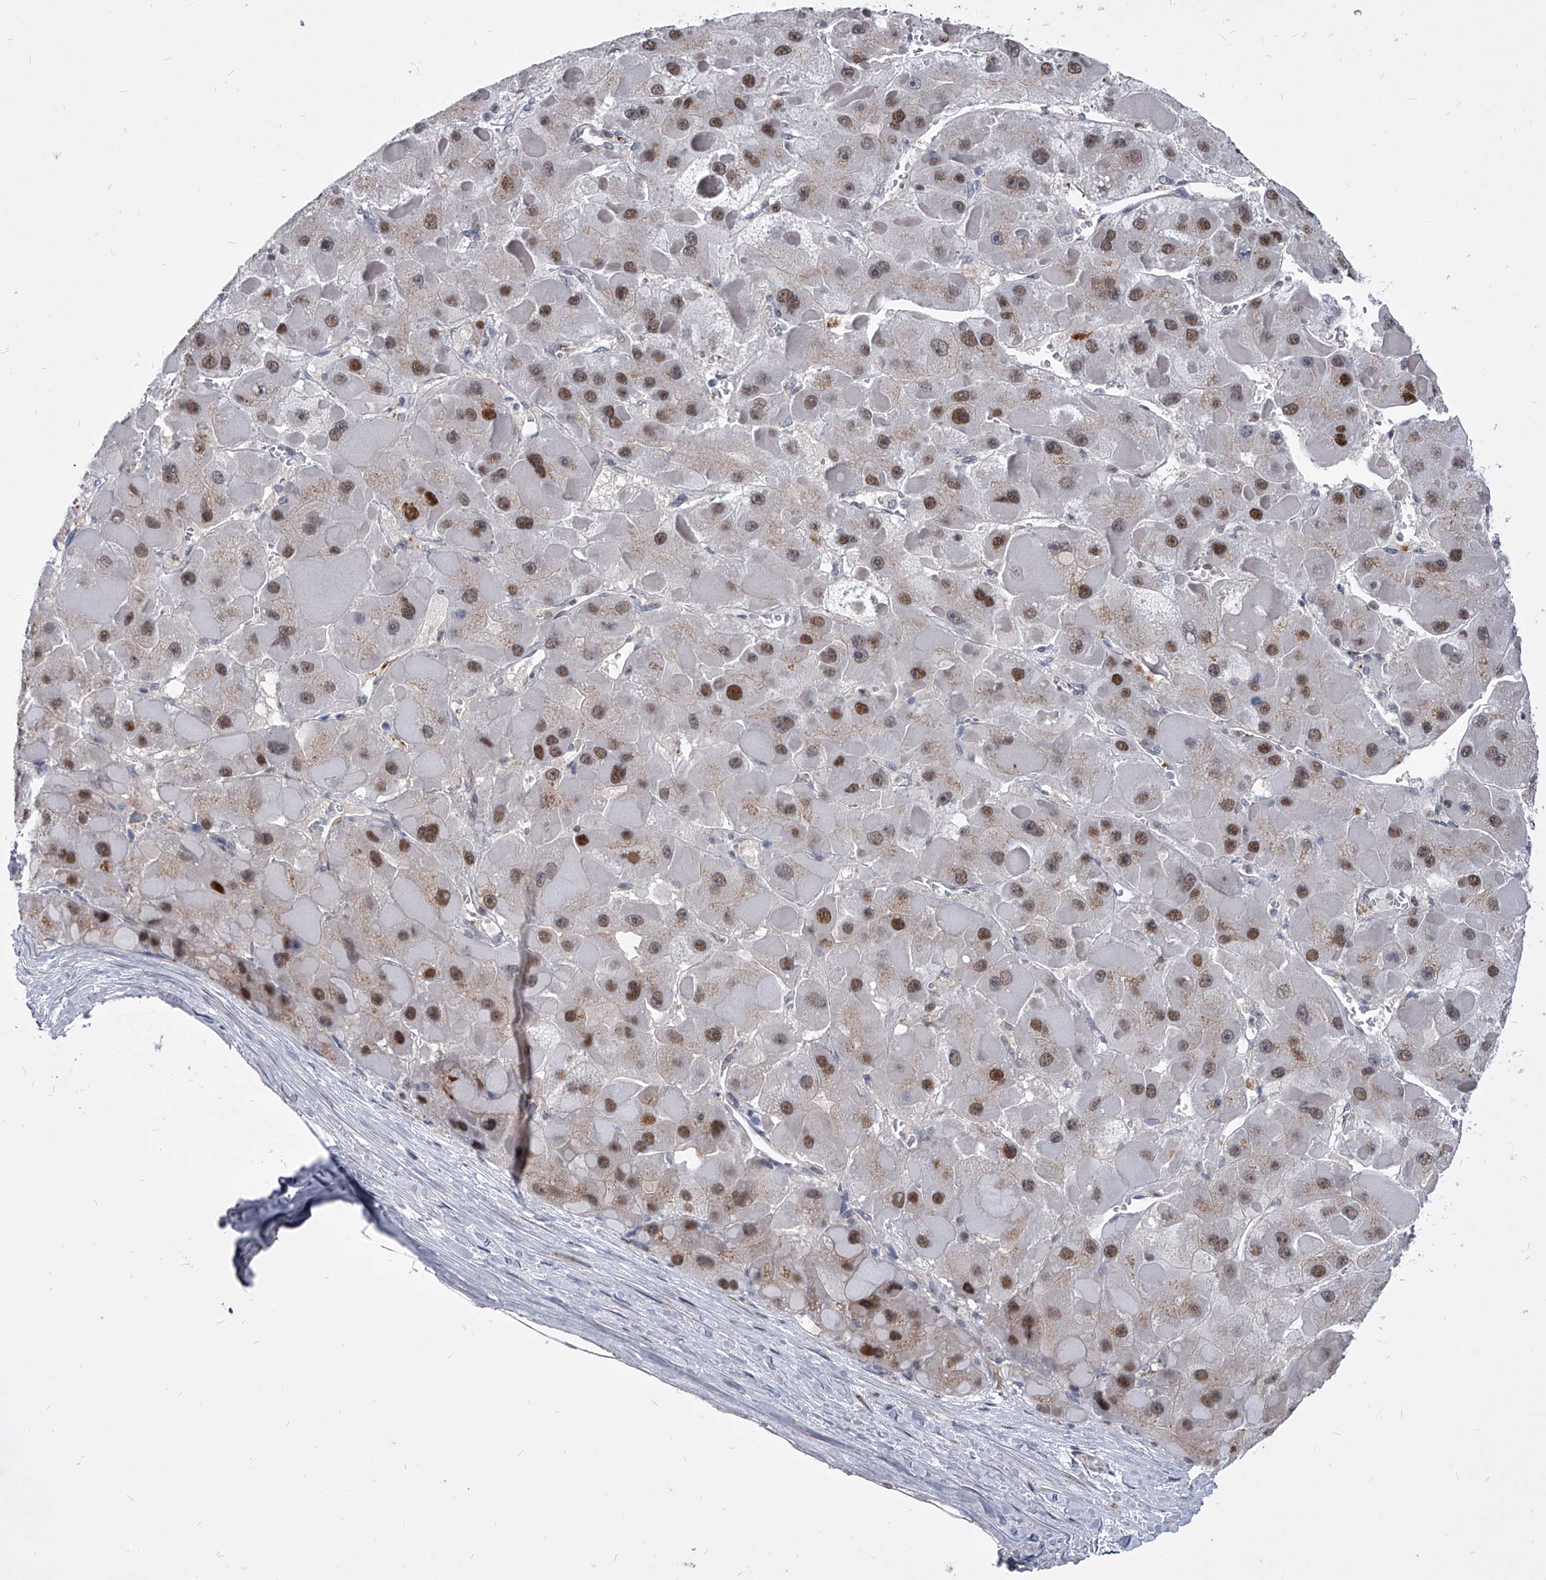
{"staining": {"intensity": "strong", "quantity": ">75%", "location": "nuclear"}, "tissue": "liver cancer", "cell_type": "Tumor cells", "image_type": "cancer", "snomed": [{"axis": "morphology", "description": "Carcinoma, Hepatocellular, NOS"}, {"axis": "topography", "description": "Liver"}], "caption": "Immunohistochemical staining of hepatocellular carcinoma (liver) displays high levels of strong nuclear positivity in approximately >75% of tumor cells.", "gene": "EVA1C", "patient": {"sex": "female", "age": 73}}